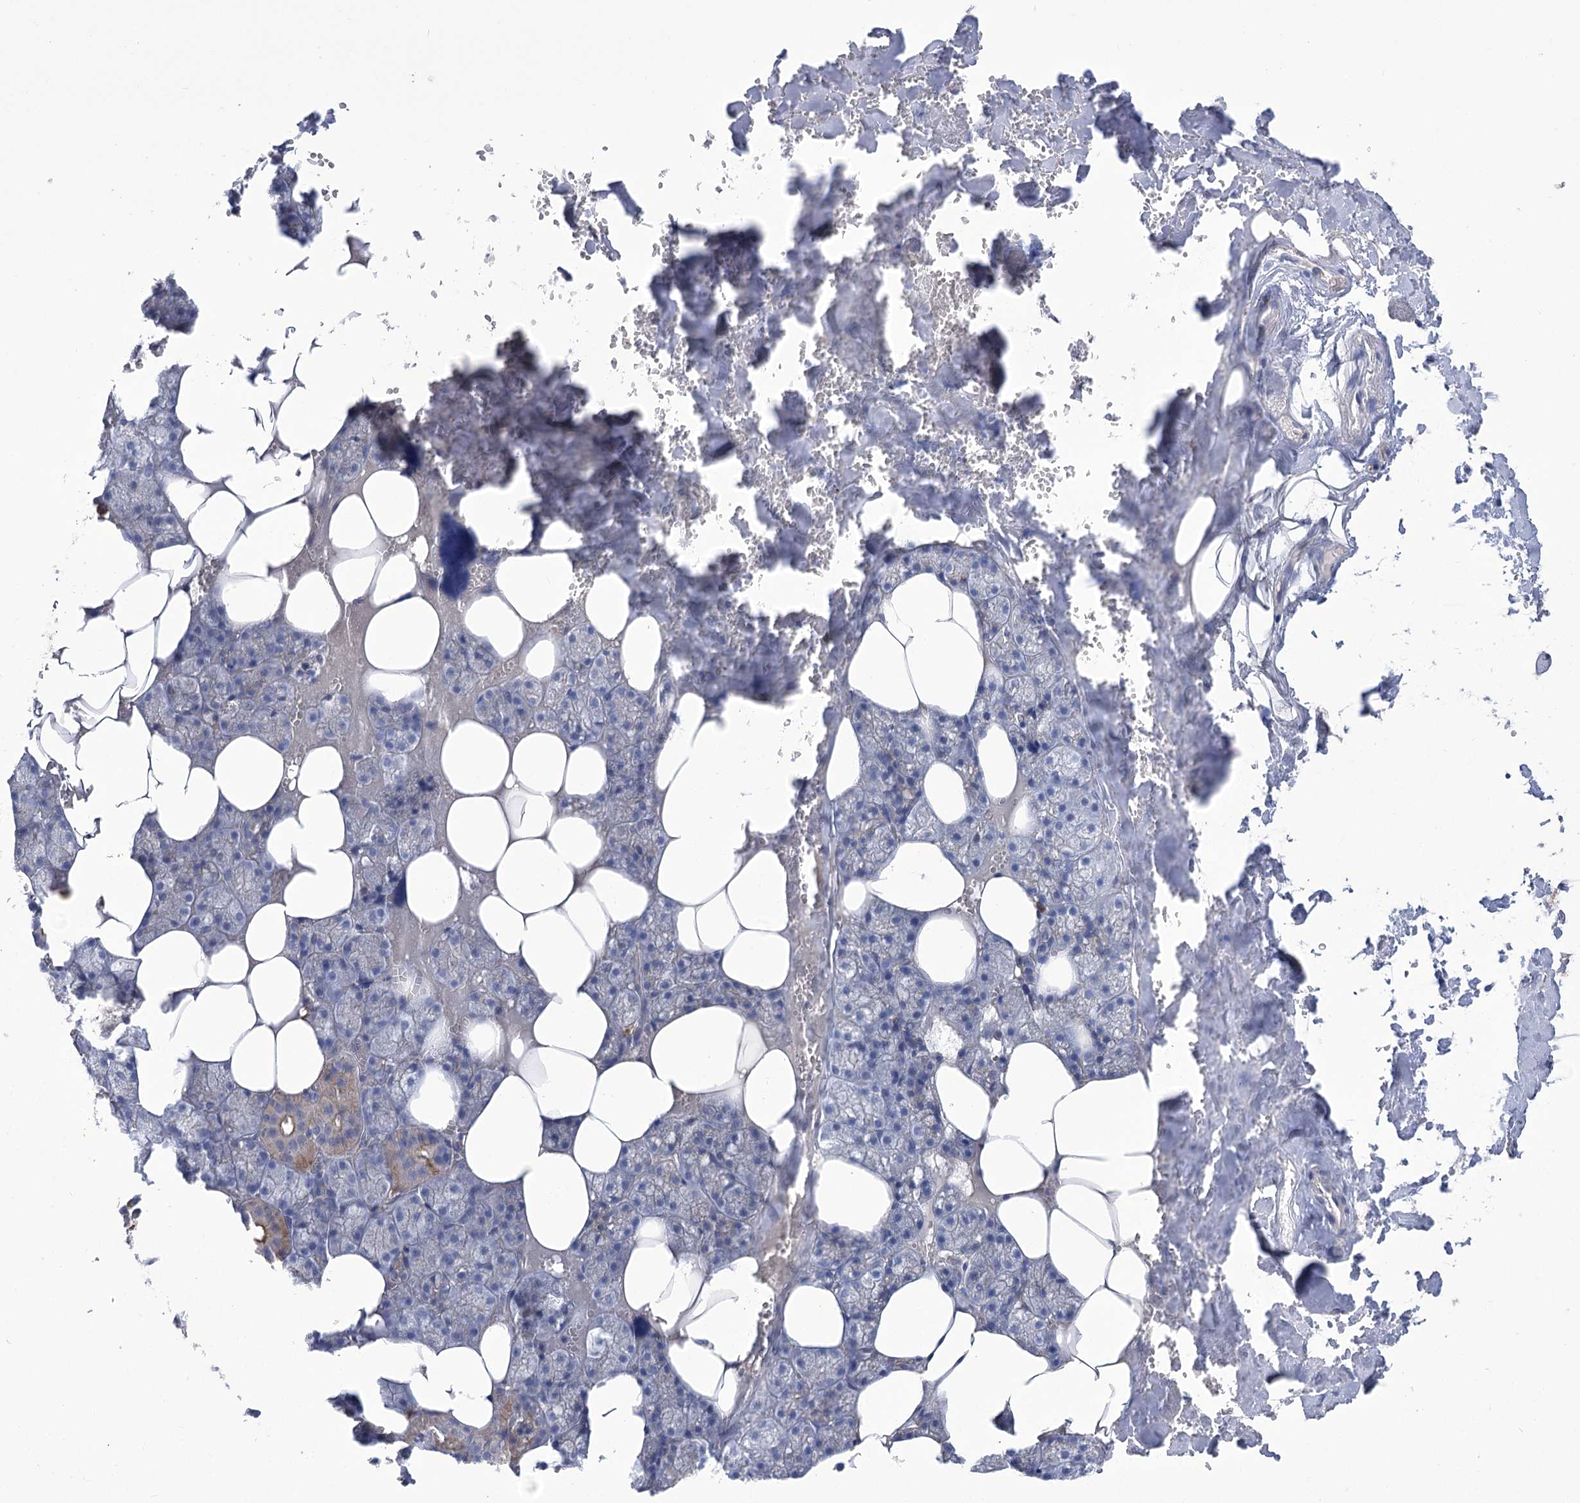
{"staining": {"intensity": "moderate", "quantity": "<25%", "location": "cytoplasmic/membranous"}, "tissue": "salivary gland", "cell_type": "Glandular cells", "image_type": "normal", "snomed": [{"axis": "morphology", "description": "Normal tissue, NOS"}, {"axis": "topography", "description": "Salivary gland"}], "caption": "The histopathology image shows a brown stain indicating the presence of a protein in the cytoplasmic/membranous of glandular cells in salivary gland. (IHC, brightfield microscopy, high magnification).", "gene": "CEP164", "patient": {"sex": "male", "age": 62}}